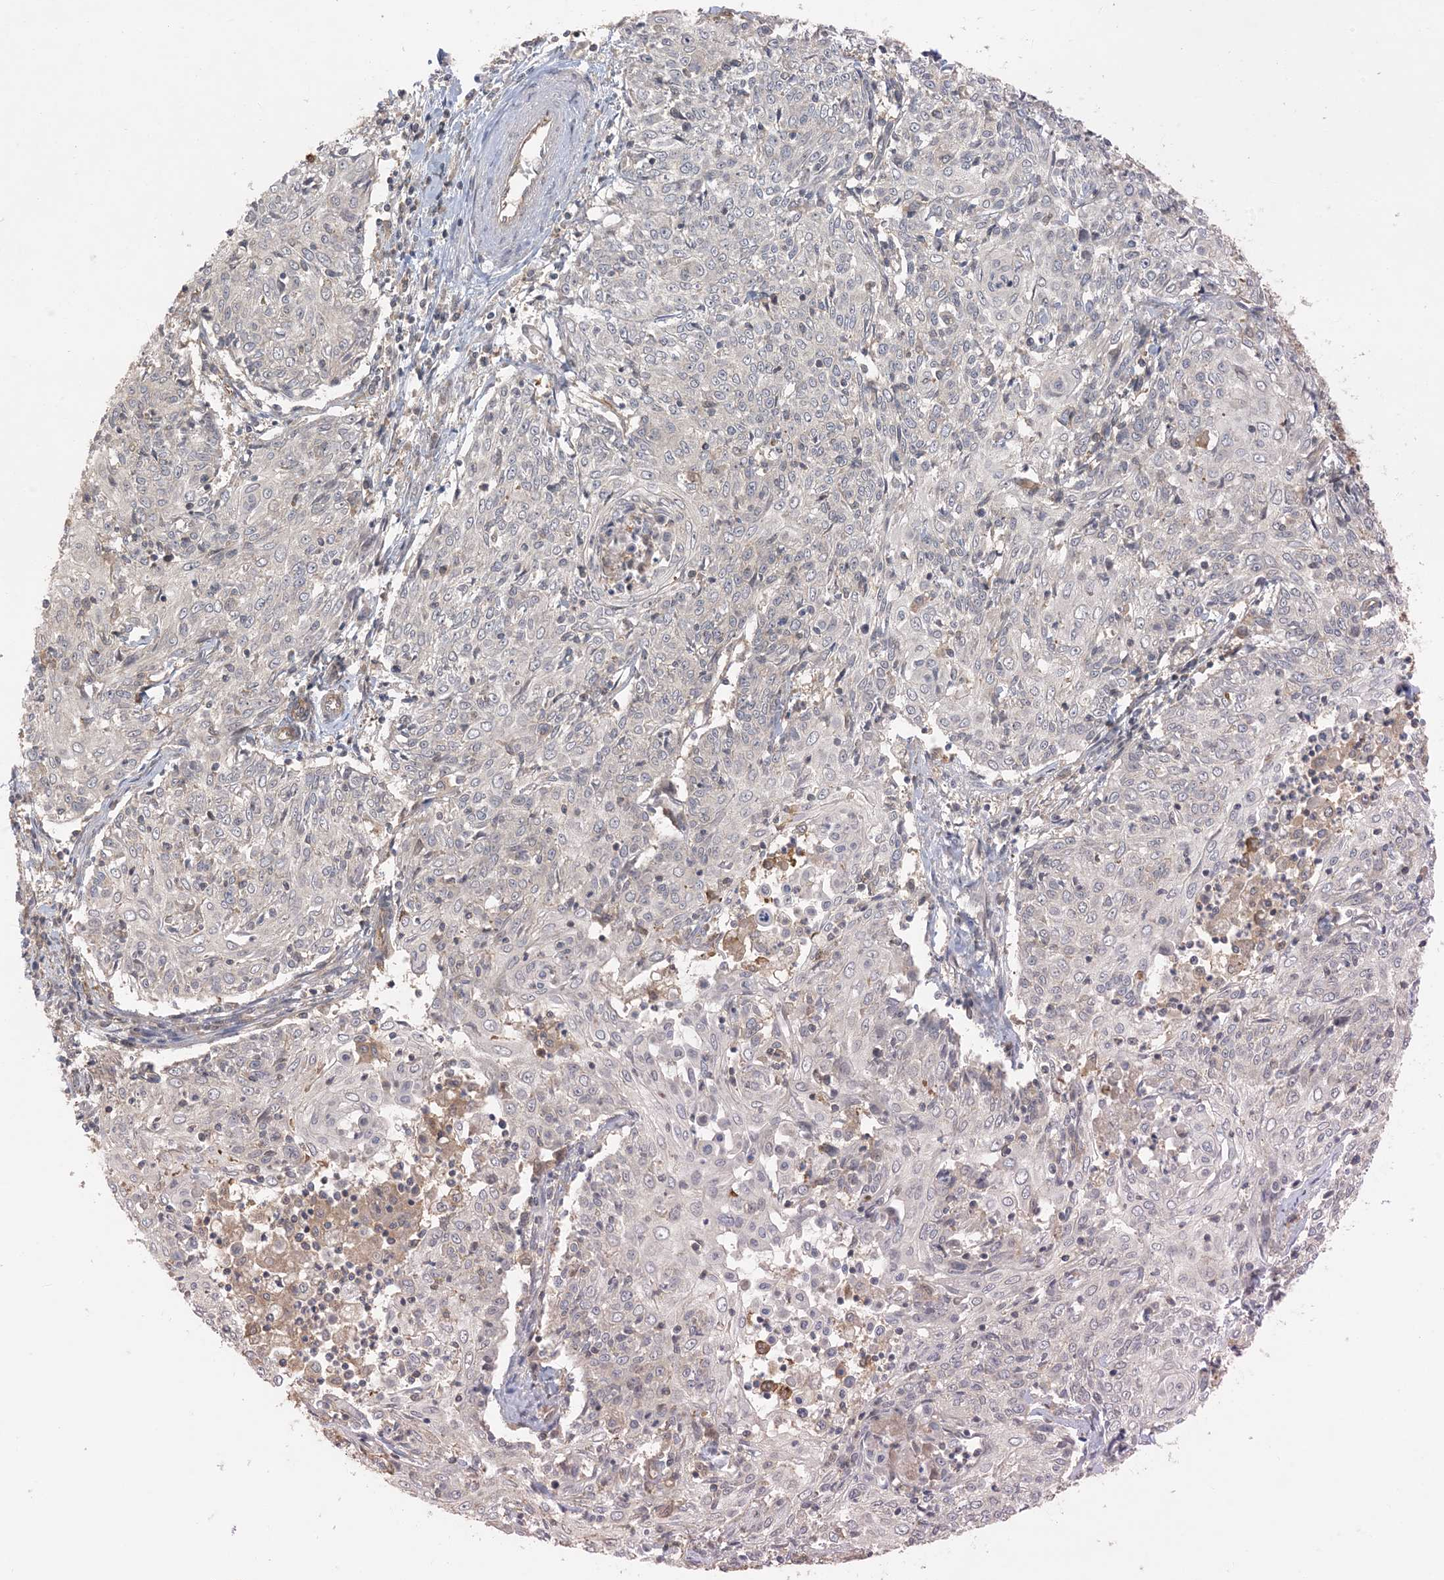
{"staining": {"intensity": "negative", "quantity": "none", "location": "none"}, "tissue": "cervical cancer", "cell_type": "Tumor cells", "image_type": "cancer", "snomed": [{"axis": "morphology", "description": "Squamous cell carcinoma, NOS"}, {"axis": "topography", "description": "Cervix"}], "caption": "This is a histopathology image of immunohistochemistry staining of squamous cell carcinoma (cervical), which shows no positivity in tumor cells. (IHC, brightfield microscopy, high magnification).", "gene": "OBI1", "patient": {"sex": "female", "age": 48}}